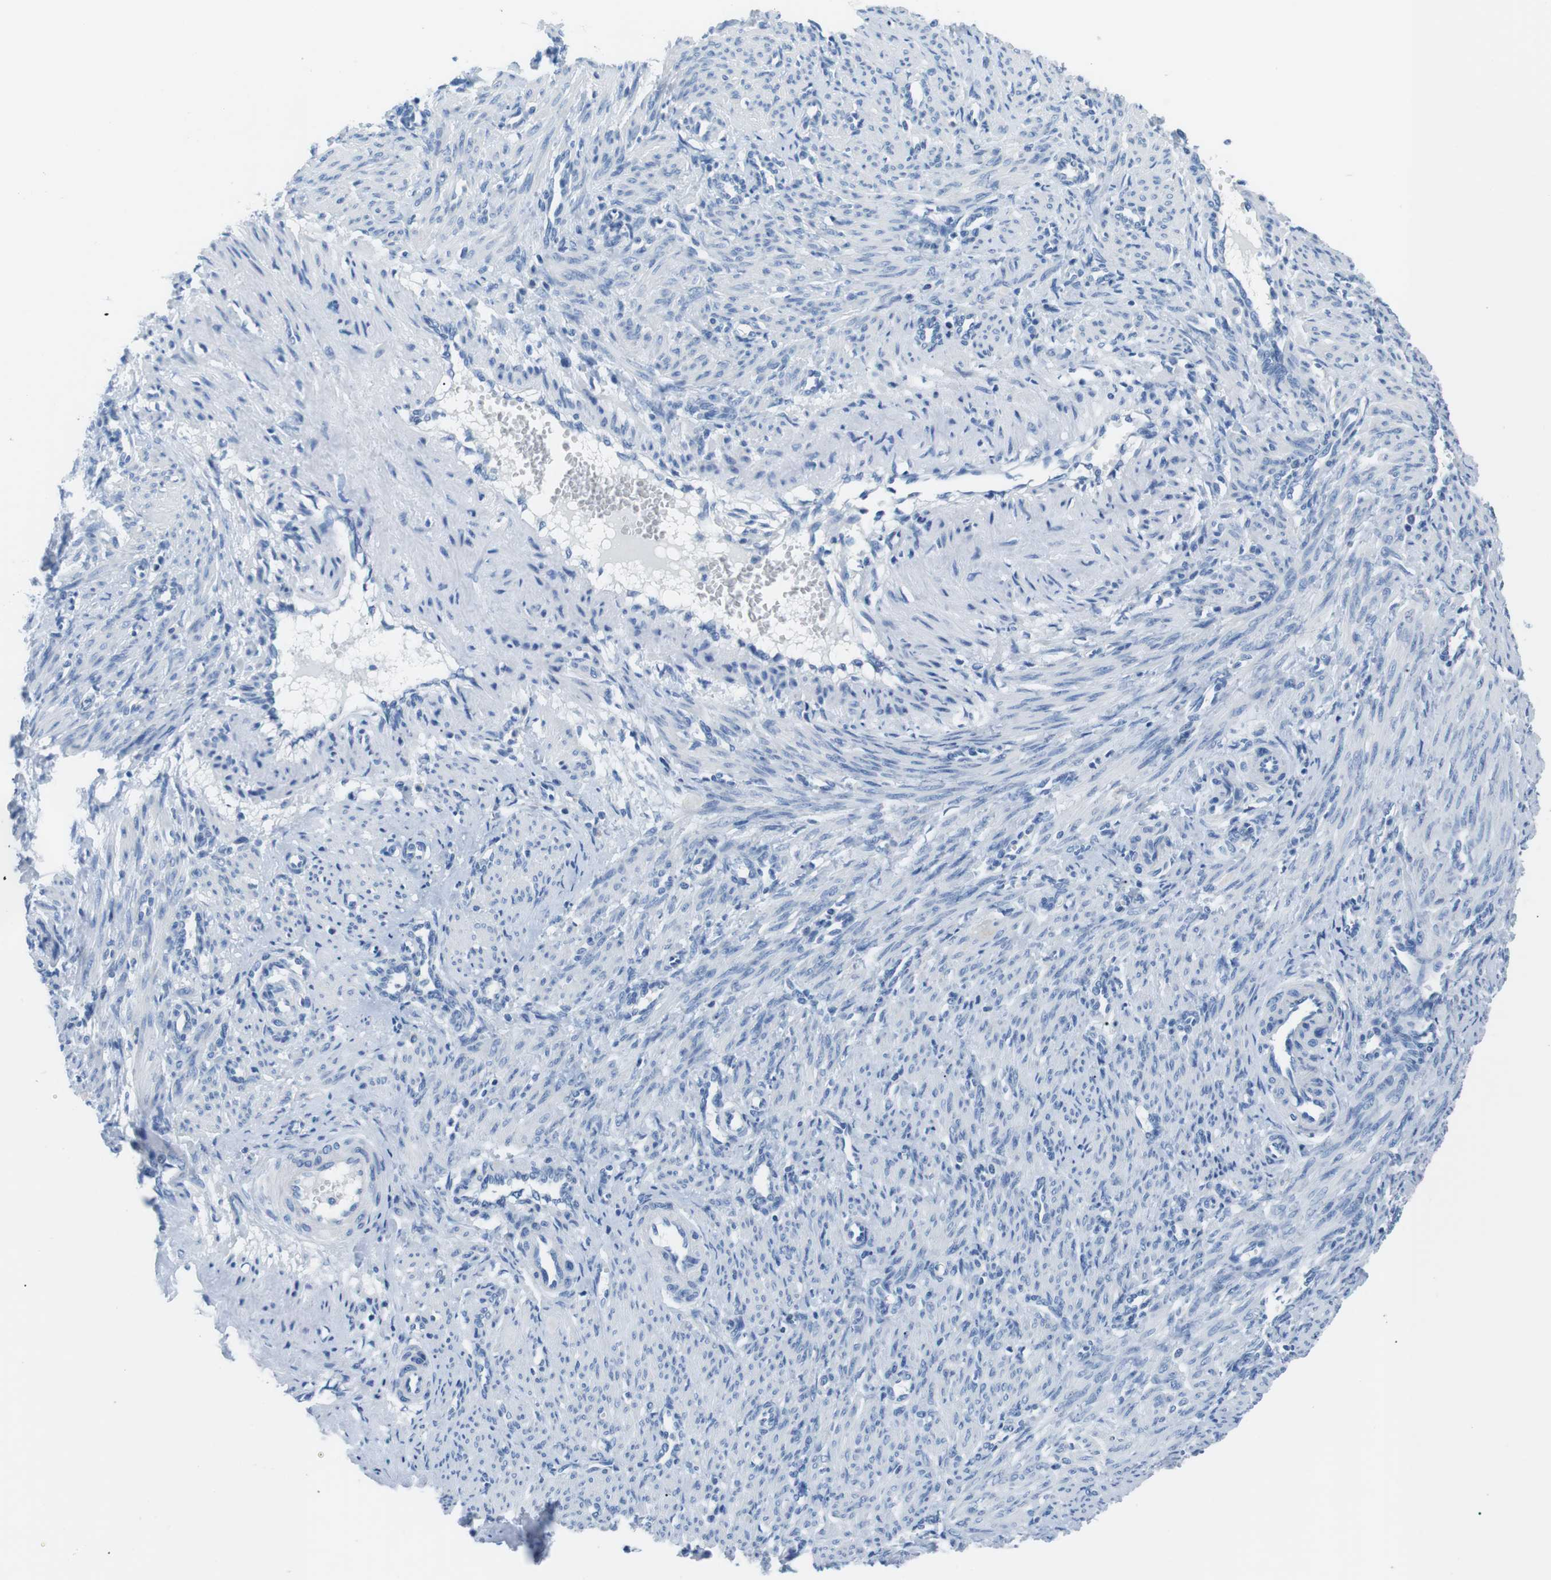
{"staining": {"intensity": "negative", "quantity": "none", "location": "none"}, "tissue": "smooth muscle", "cell_type": "Smooth muscle cells", "image_type": "normal", "snomed": [{"axis": "morphology", "description": "Normal tissue, NOS"}, {"axis": "topography", "description": "Endometrium"}], "caption": "DAB (3,3'-diaminobenzidine) immunohistochemical staining of benign smooth muscle reveals no significant positivity in smooth muscle cells. The staining is performed using DAB brown chromogen with nuclei counter-stained in using hematoxylin.", "gene": "MUC2", "patient": {"sex": "female", "age": 33}}